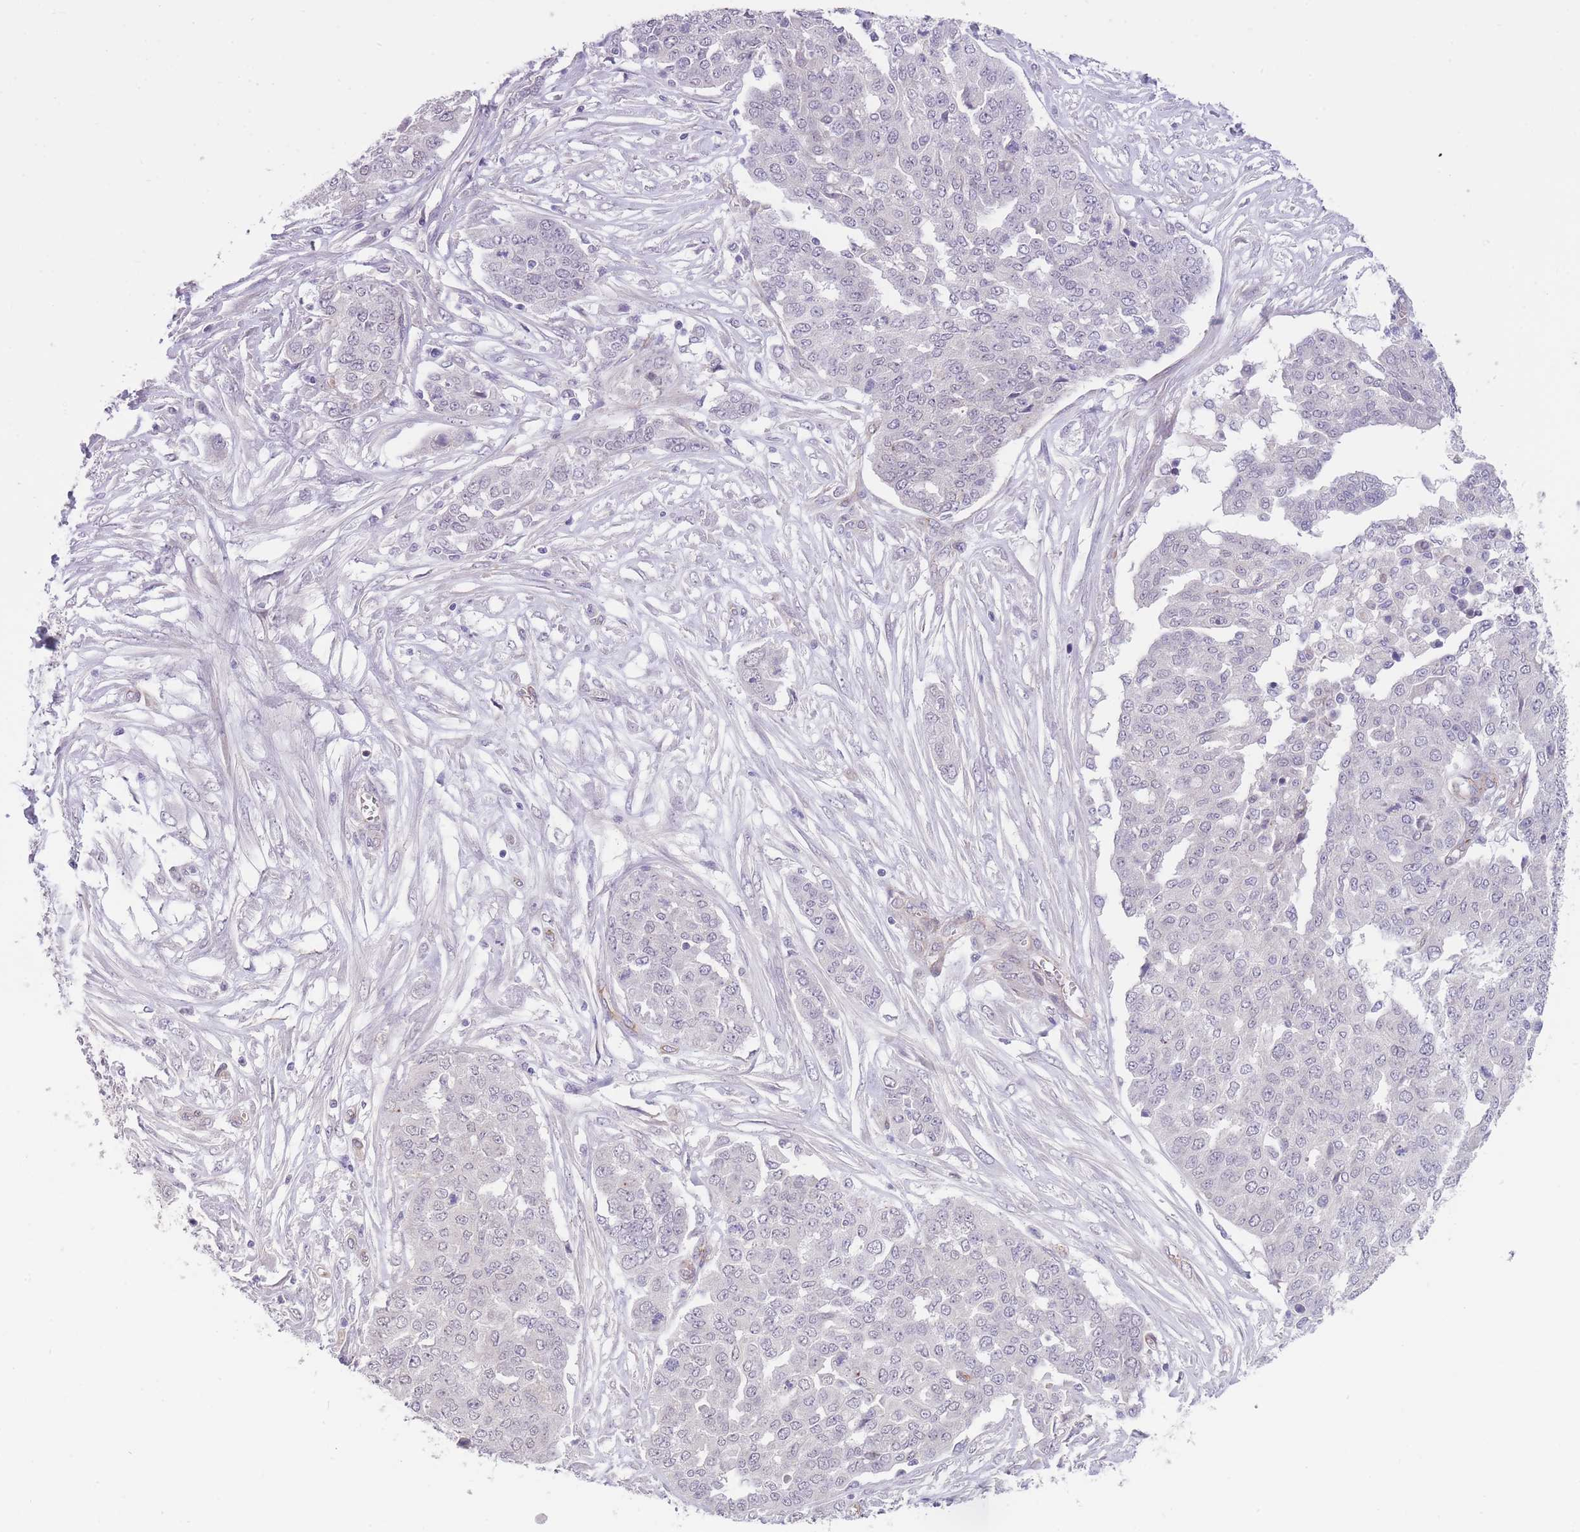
{"staining": {"intensity": "negative", "quantity": "none", "location": "none"}, "tissue": "ovarian cancer", "cell_type": "Tumor cells", "image_type": "cancer", "snomed": [{"axis": "morphology", "description": "Cystadenocarcinoma, serous, NOS"}, {"axis": "topography", "description": "Soft tissue"}, {"axis": "topography", "description": "Ovary"}], "caption": "Ovarian serous cystadenocarcinoma stained for a protein using immunohistochemistry (IHC) reveals no staining tumor cells.", "gene": "QTRT1", "patient": {"sex": "female", "age": 57}}